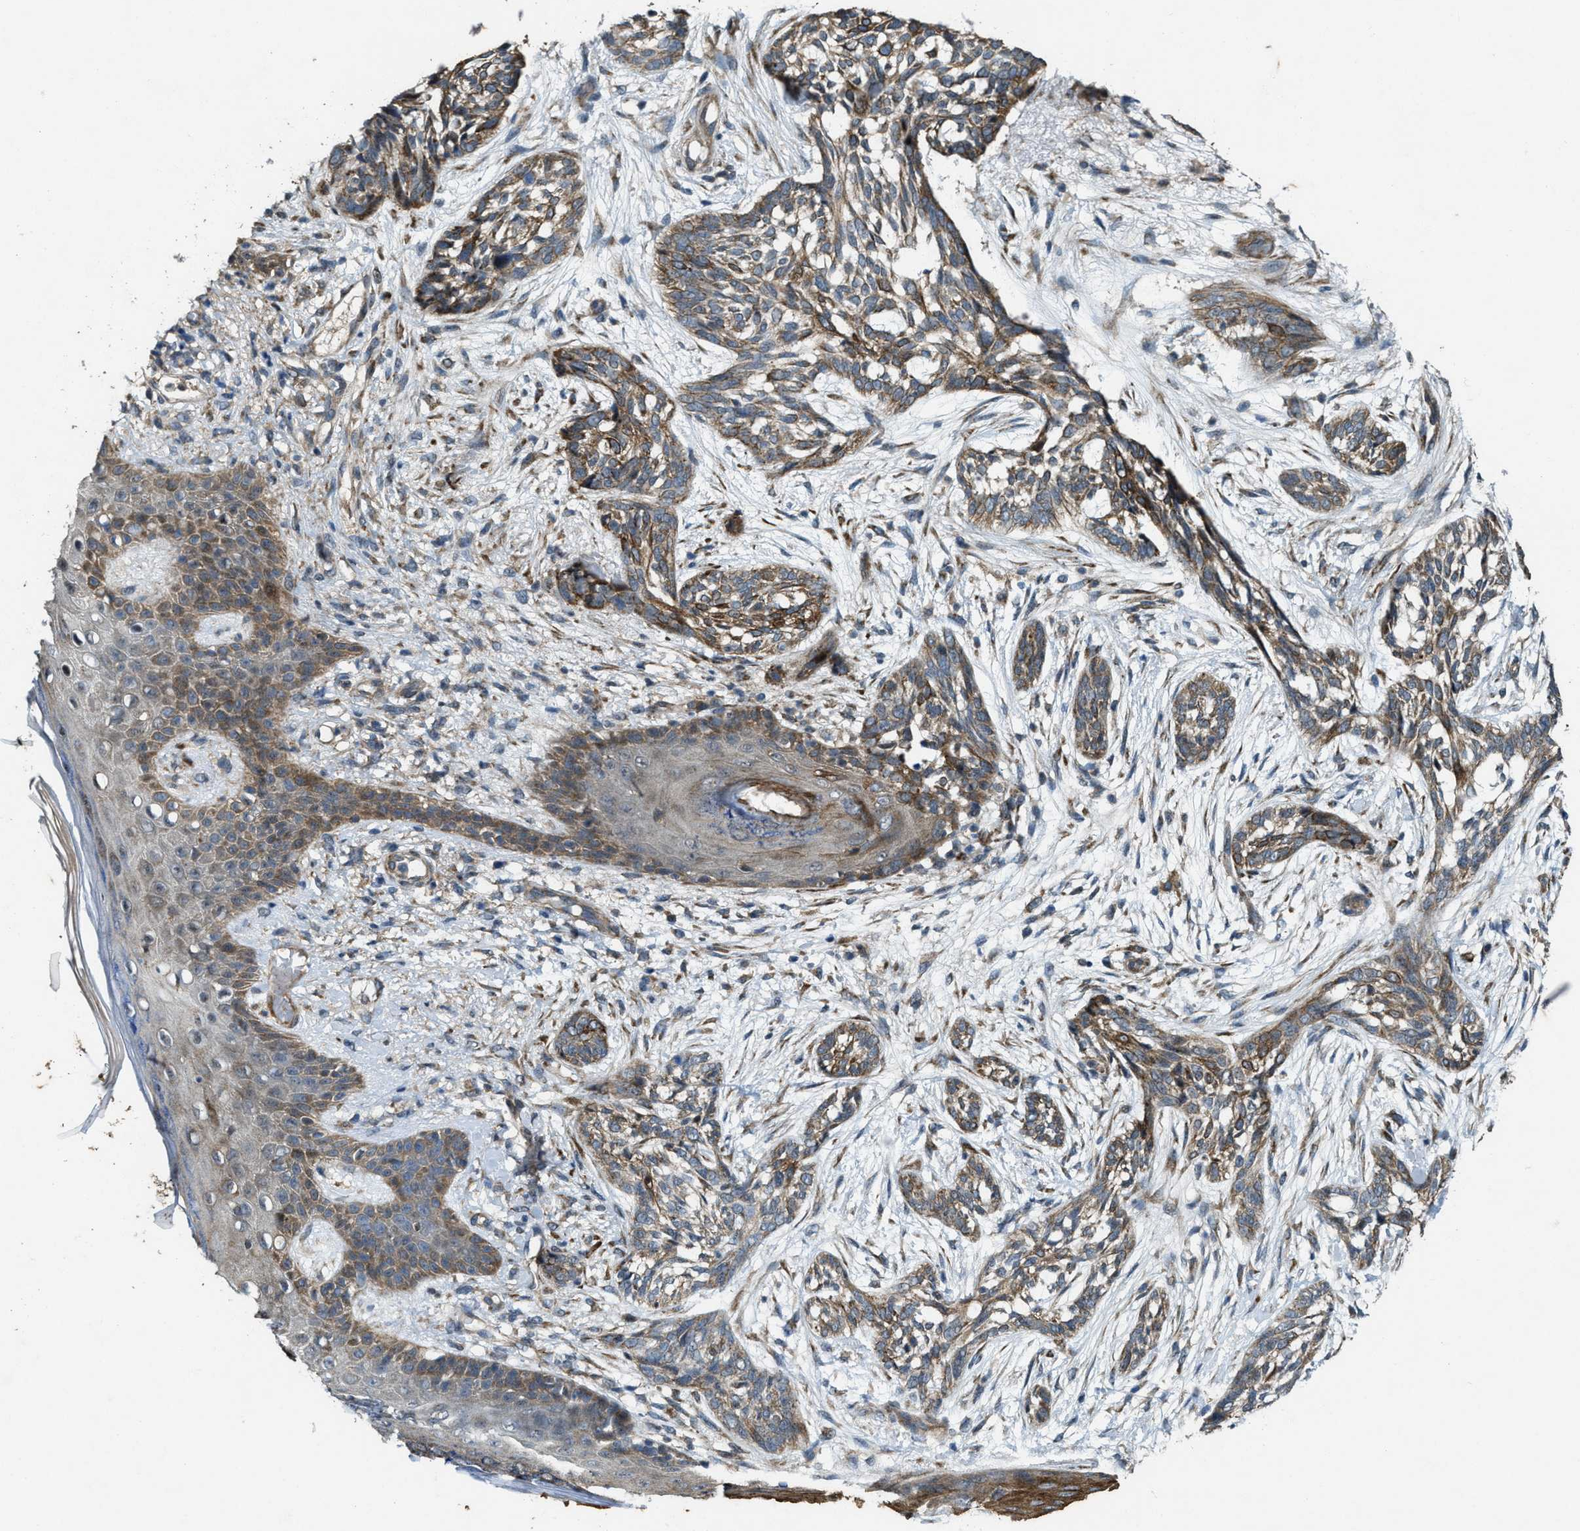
{"staining": {"intensity": "moderate", "quantity": ">75%", "location": "cytoplasmic/membranous"}, "tissue": "skin cancer", "cell_type": "Tumor cells", "image_type": "cancer", "snomed": [{"axis": "morphology", "description": "Basal cell carcinoma"}, {"axis": "topography", "description": "Skin"}], "caption": "Protein expression by IHC shows moderate cytoplasmic/membranous expression in approximately >75% of tumor cells in skin cancer (basal cell carcinoma).", "gene": "LRRC72", "patient": {"sex": "female", "age": 88}}